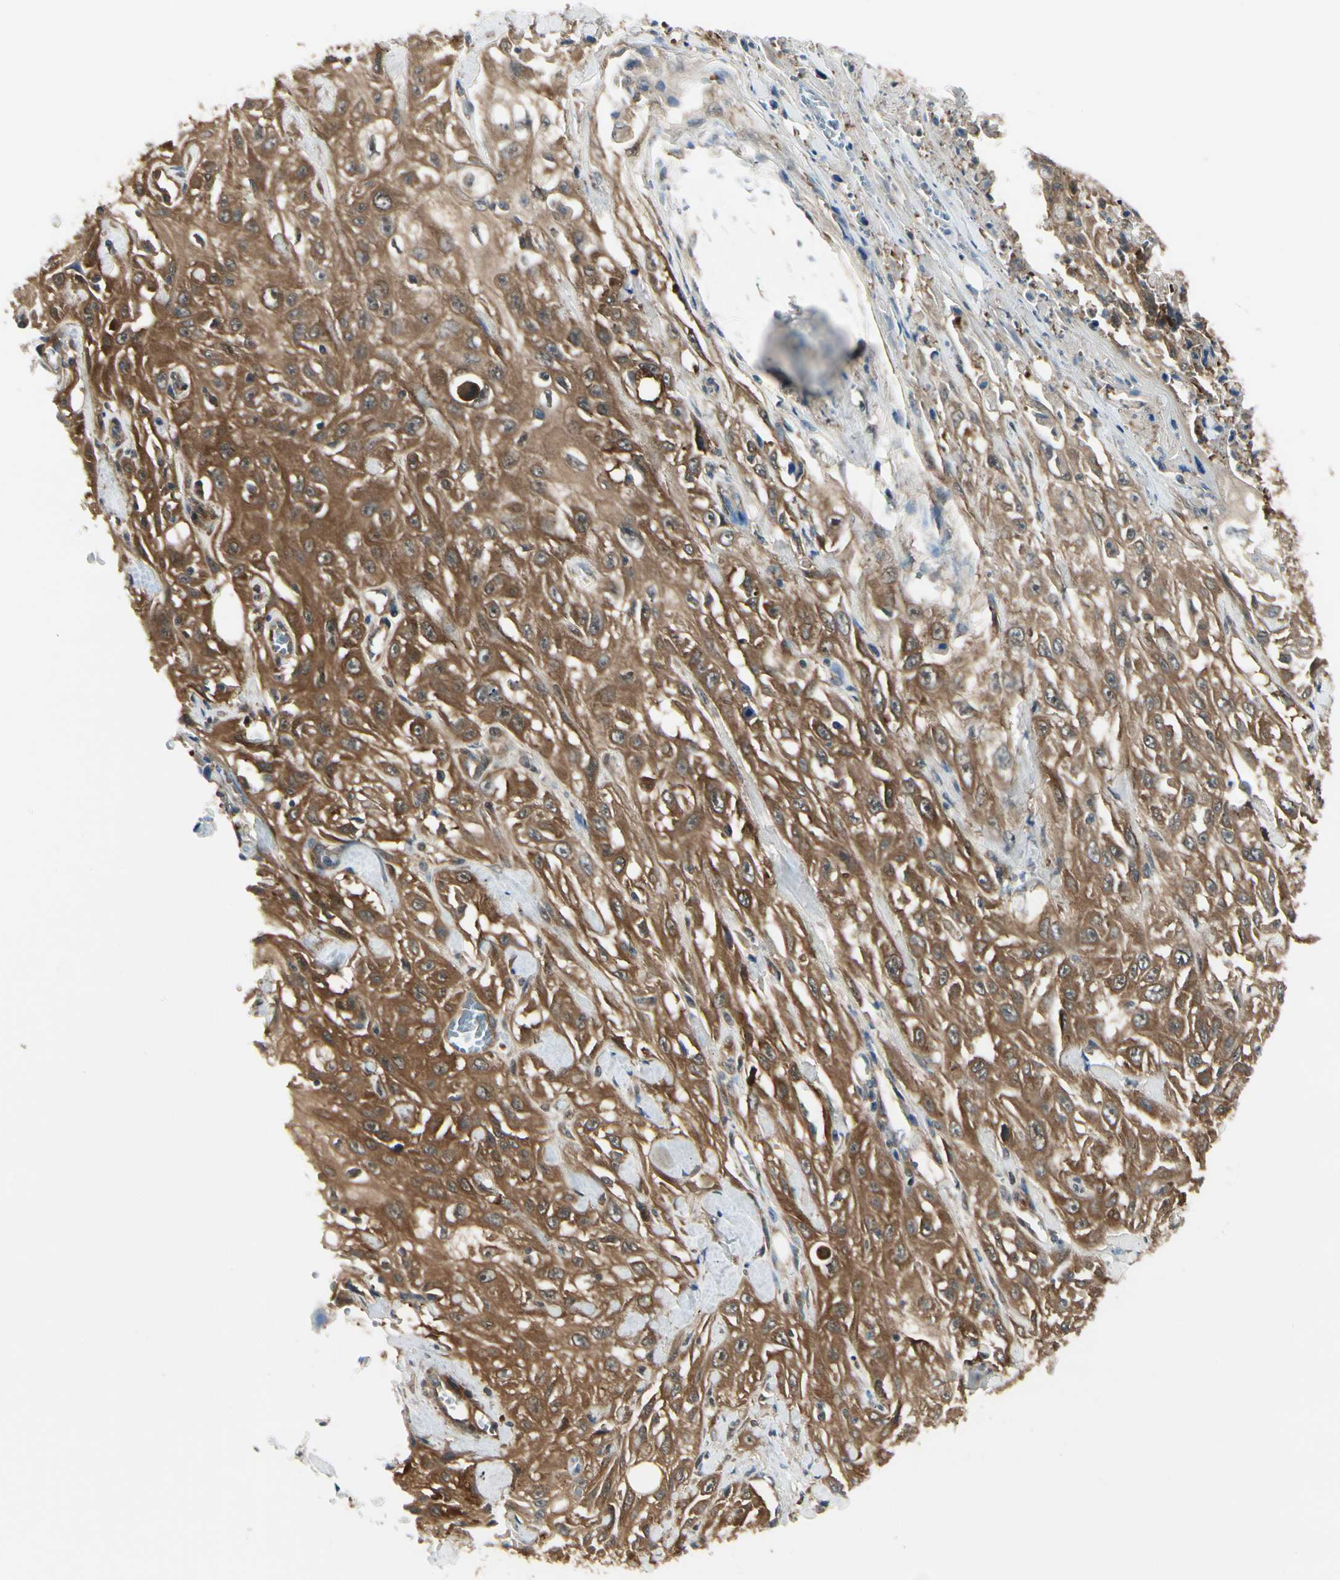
{"staining": {"intensity": "moderate", "quantity": ">75%", "location": "cytoplasmic/membranous"}, "tissue": "skin cancer", "cell_type": "Tumor cells", "image_type": "cancer", "snomed": [{"axis": "morphology", "description": "Squamous cell carcinoma, NOS"}, {"axis": "morphology", "description": "Squamous cell carcinoma, metastatic, NOS"}, {"axis": "topography", "description": "Skin"}, {"axis": "topography", "description": "Lymph node"}], "caption": "Skin squamous cell carcinoma stained with a protein marker reveals moderate staining in tumor cells.", "gene": "NME1-NME2", "patient": {"sex": "male", "age": 75}}